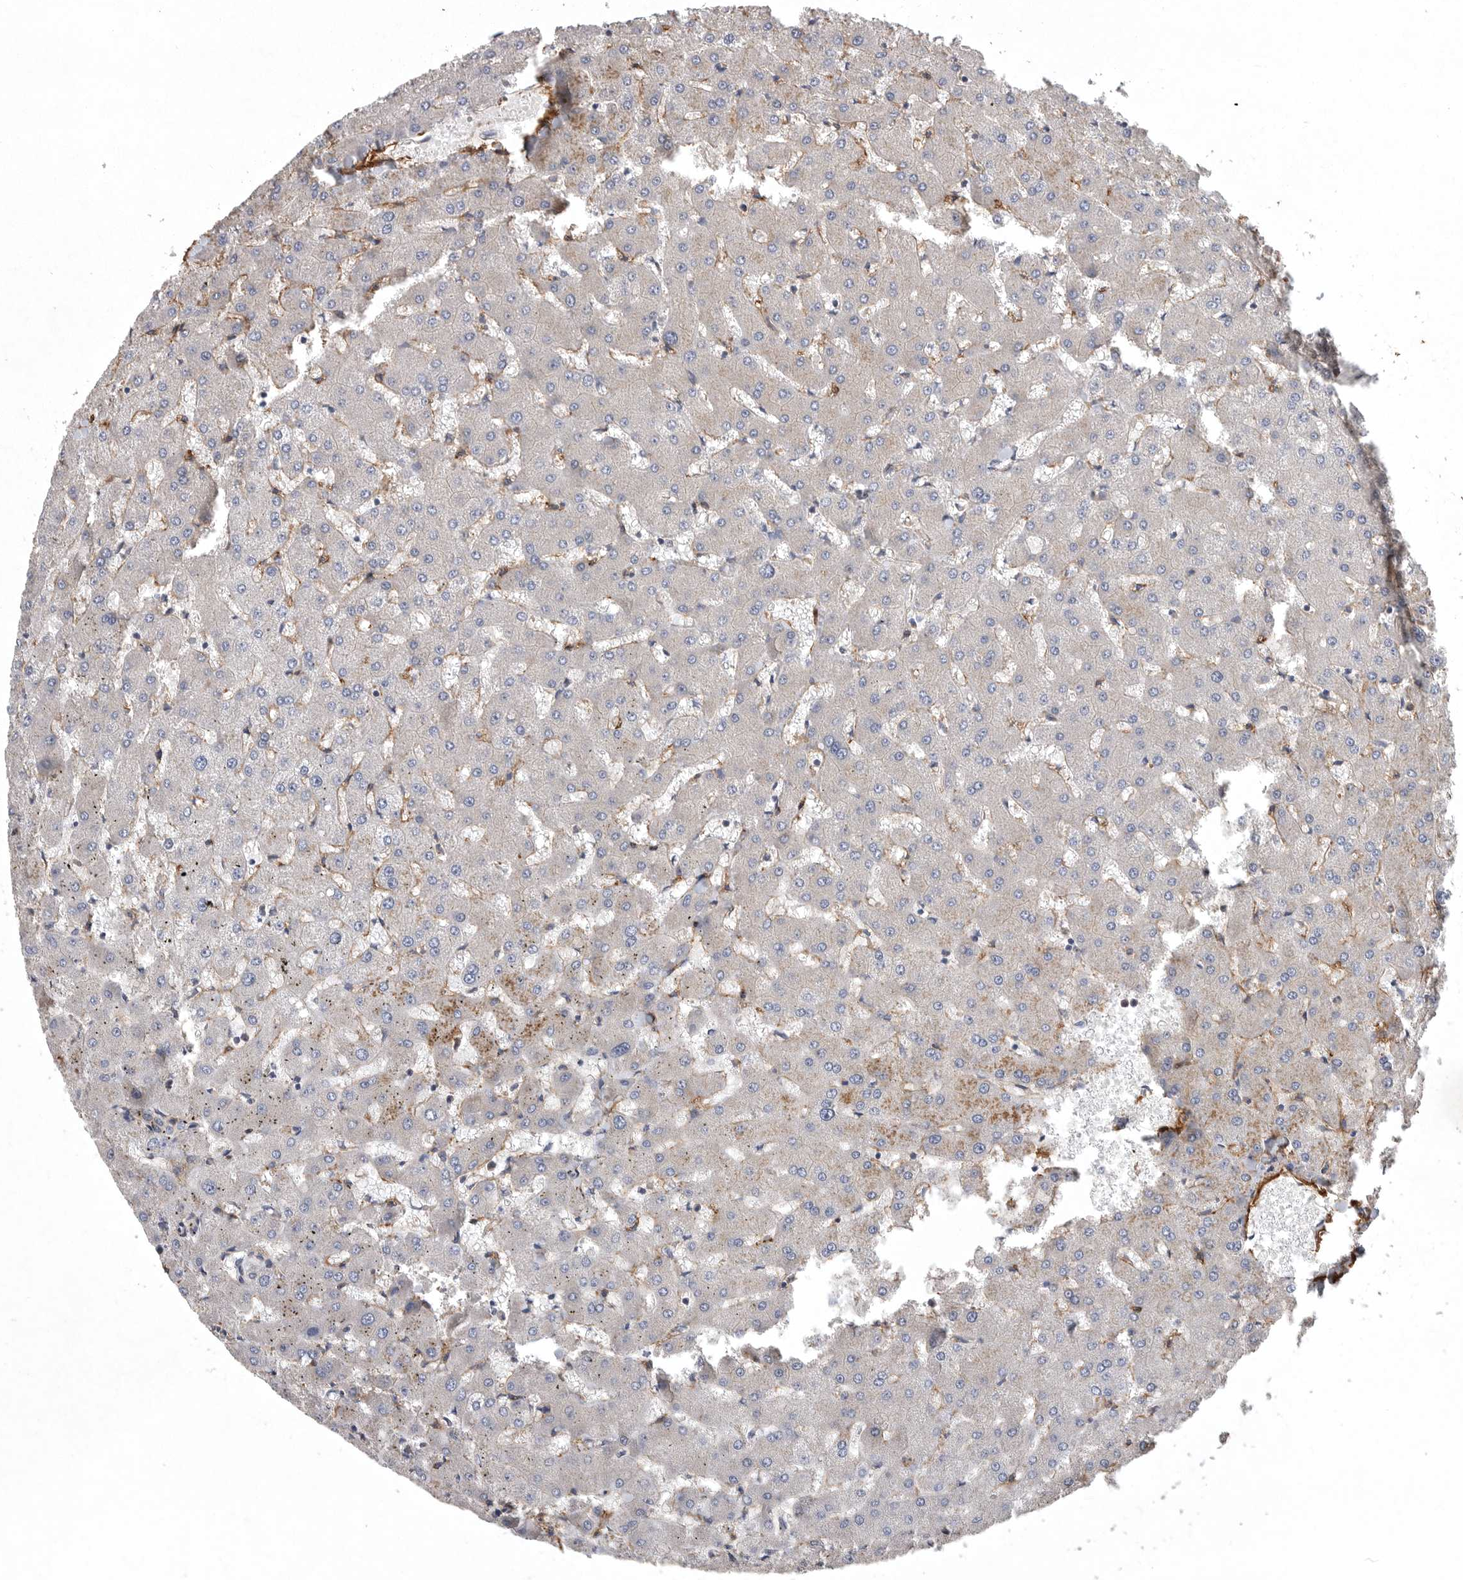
{"staining": {"intensity": "weak", "quantity": ">75%", "location": "cytoplasmic/membranous"}, "tissue": "liver", "cell_type": "Cholangiocytes", "image_type": "normal", "snomed": [{"axis": "morphology", "description": "Normal tissue, NOS"}, {"axis": "topography", "description": "Liver"}], "caption": "Weak cytoplasmic/membranous protein staining is identified in about >75% of cholangiocytes in liver. Immunohistochemistry stains the protein in brown and the nuclei are stained blue.", "gene": "OXR1", "patient": {"sex": "female", "age": 63}}